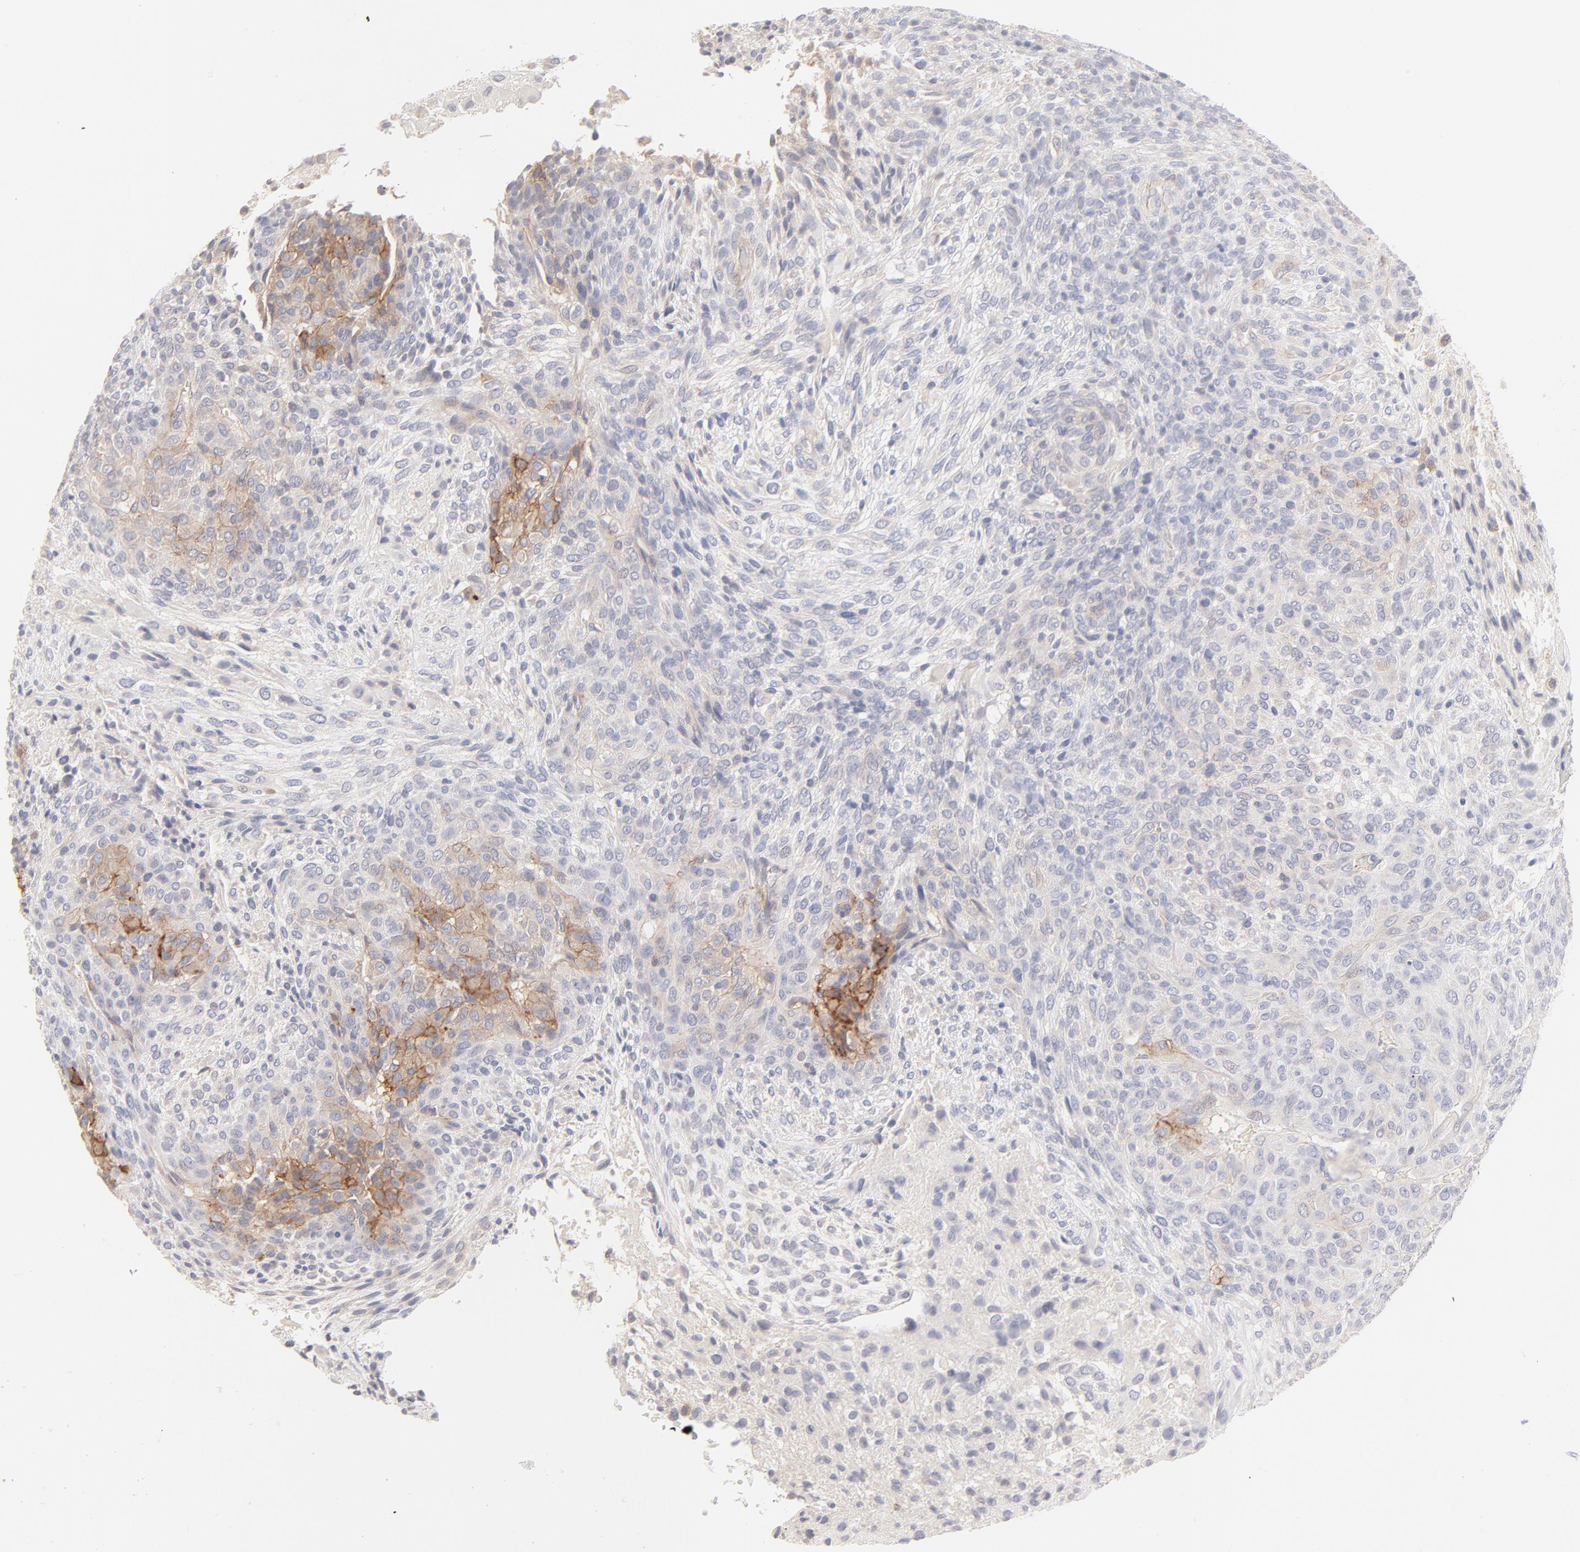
{"staining": {"intensity": "moderate", "quantity": "<25%", "location": "cytoplasmic/membranous"}, "tissue": "glioma", "cell_type": "Tumor cells", "image_type": "cancer", "snomed": [{"axis": "morphology", "description": "Glioma, malignant, High grade"}, {"axis": "topography", "description": "Cerebral cortex"}], "caption": "This is a histology image of IHC staining of high-grade glioma (malignant), which shows moderate staining in the cytoplasmic/membranous of tumor cells.", "gene": "ELF3", "patient": {"sex": "female", "age": 55}}